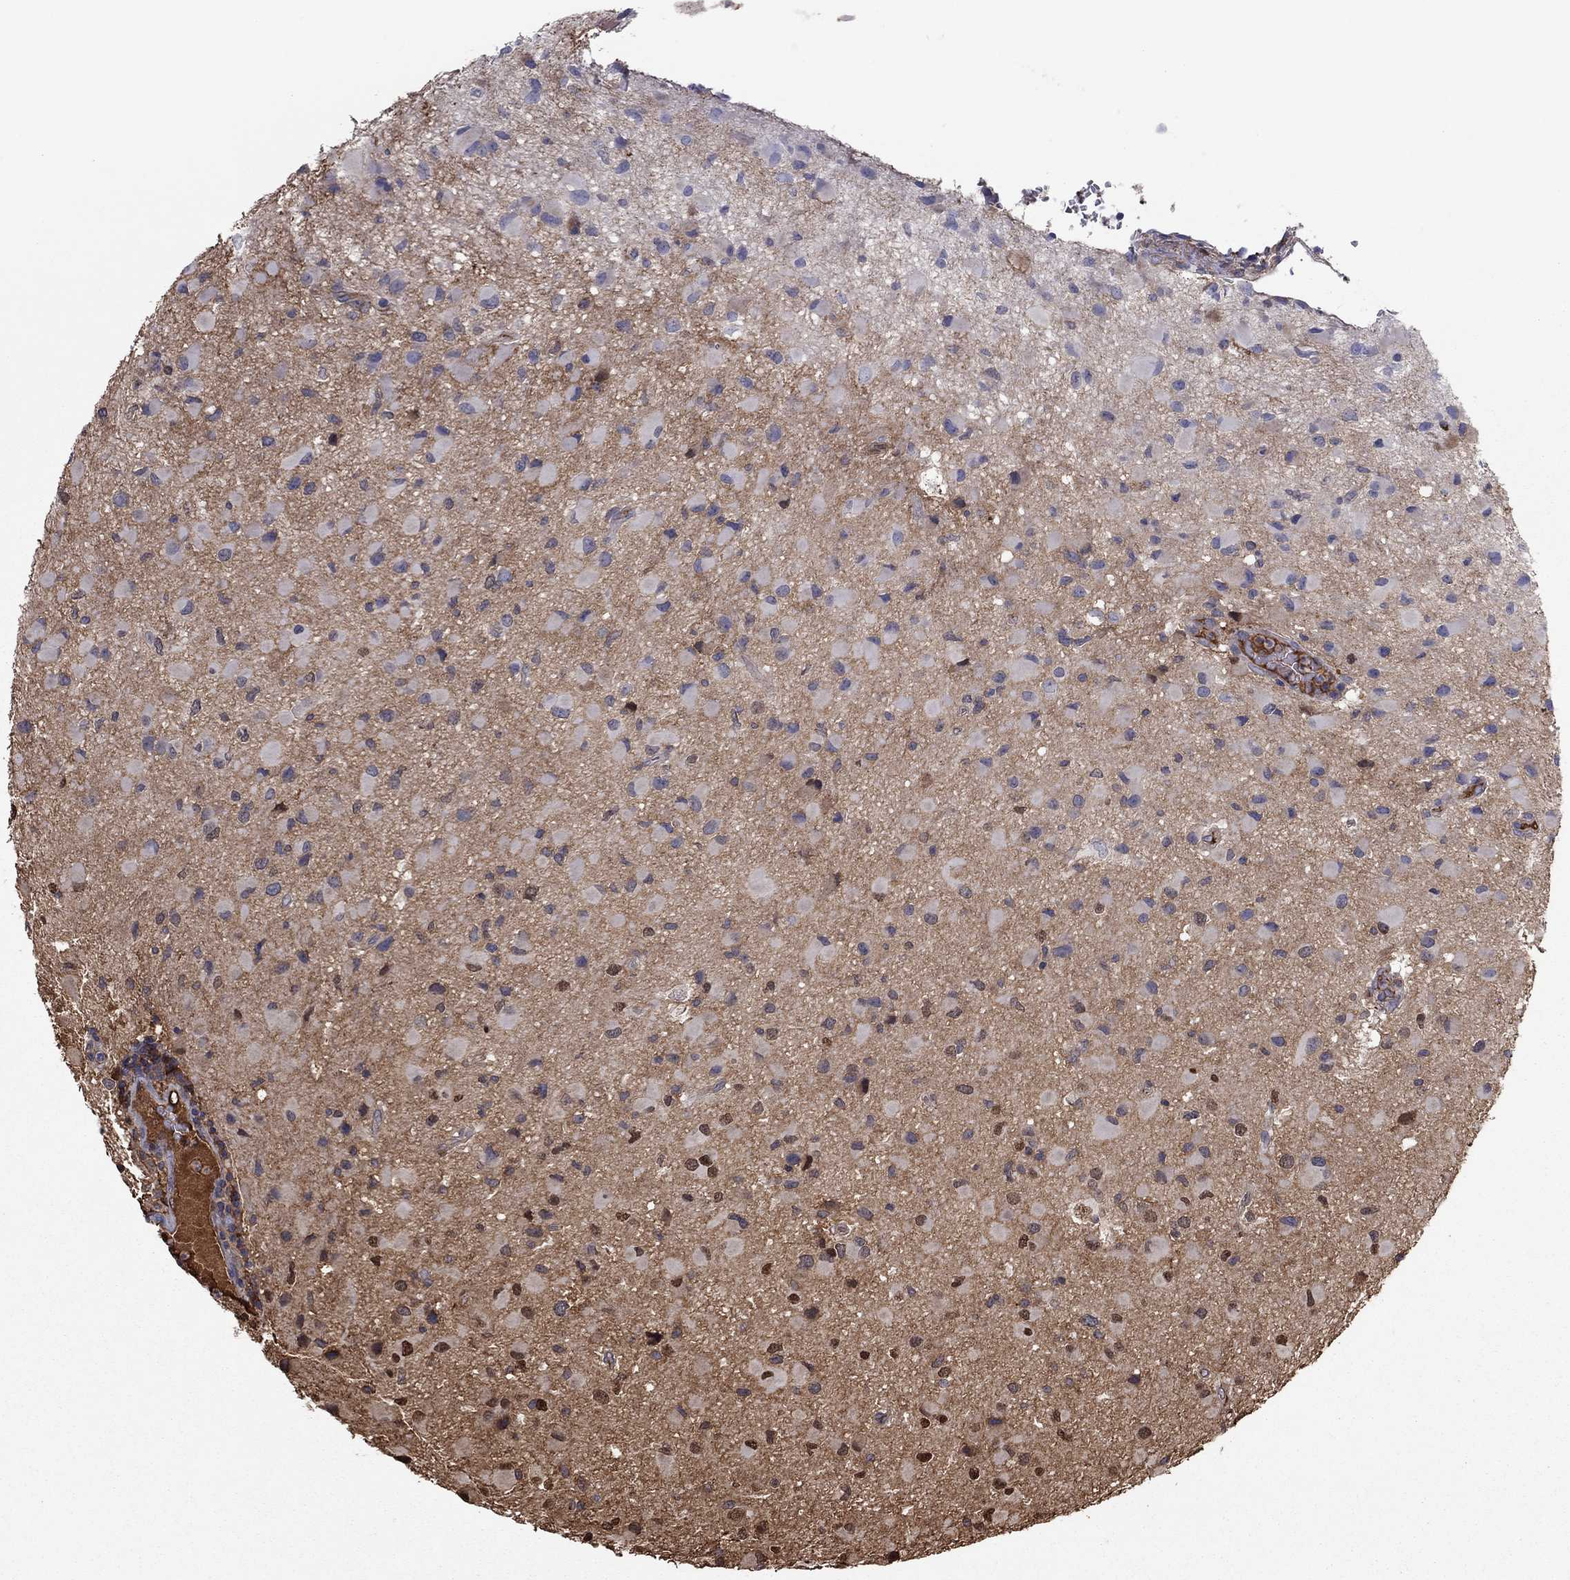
{"staining": {"intensity": "strong", "quantity": "25%-75%", "location": "nuclear"}, "tissue": "glioma", "cell_type": "Tumor cells", "image_type": "cancer", "snomed": [{"axis": "morphology", "description": "Glioma, malignant, Low grade"}, {"axis": "topography", "description": "Brain"}], "caption": "The histopathology image displays immunohistochemical staining of malignant low-grade glioma. There is strong nuclear expression is appreciated in approximately 25%-75% of tumor cells. (Brightfield microscopy of DAB IHC at high magnification).", "gene": "HPX", "patient": {"sex": "female", "age": 32}}